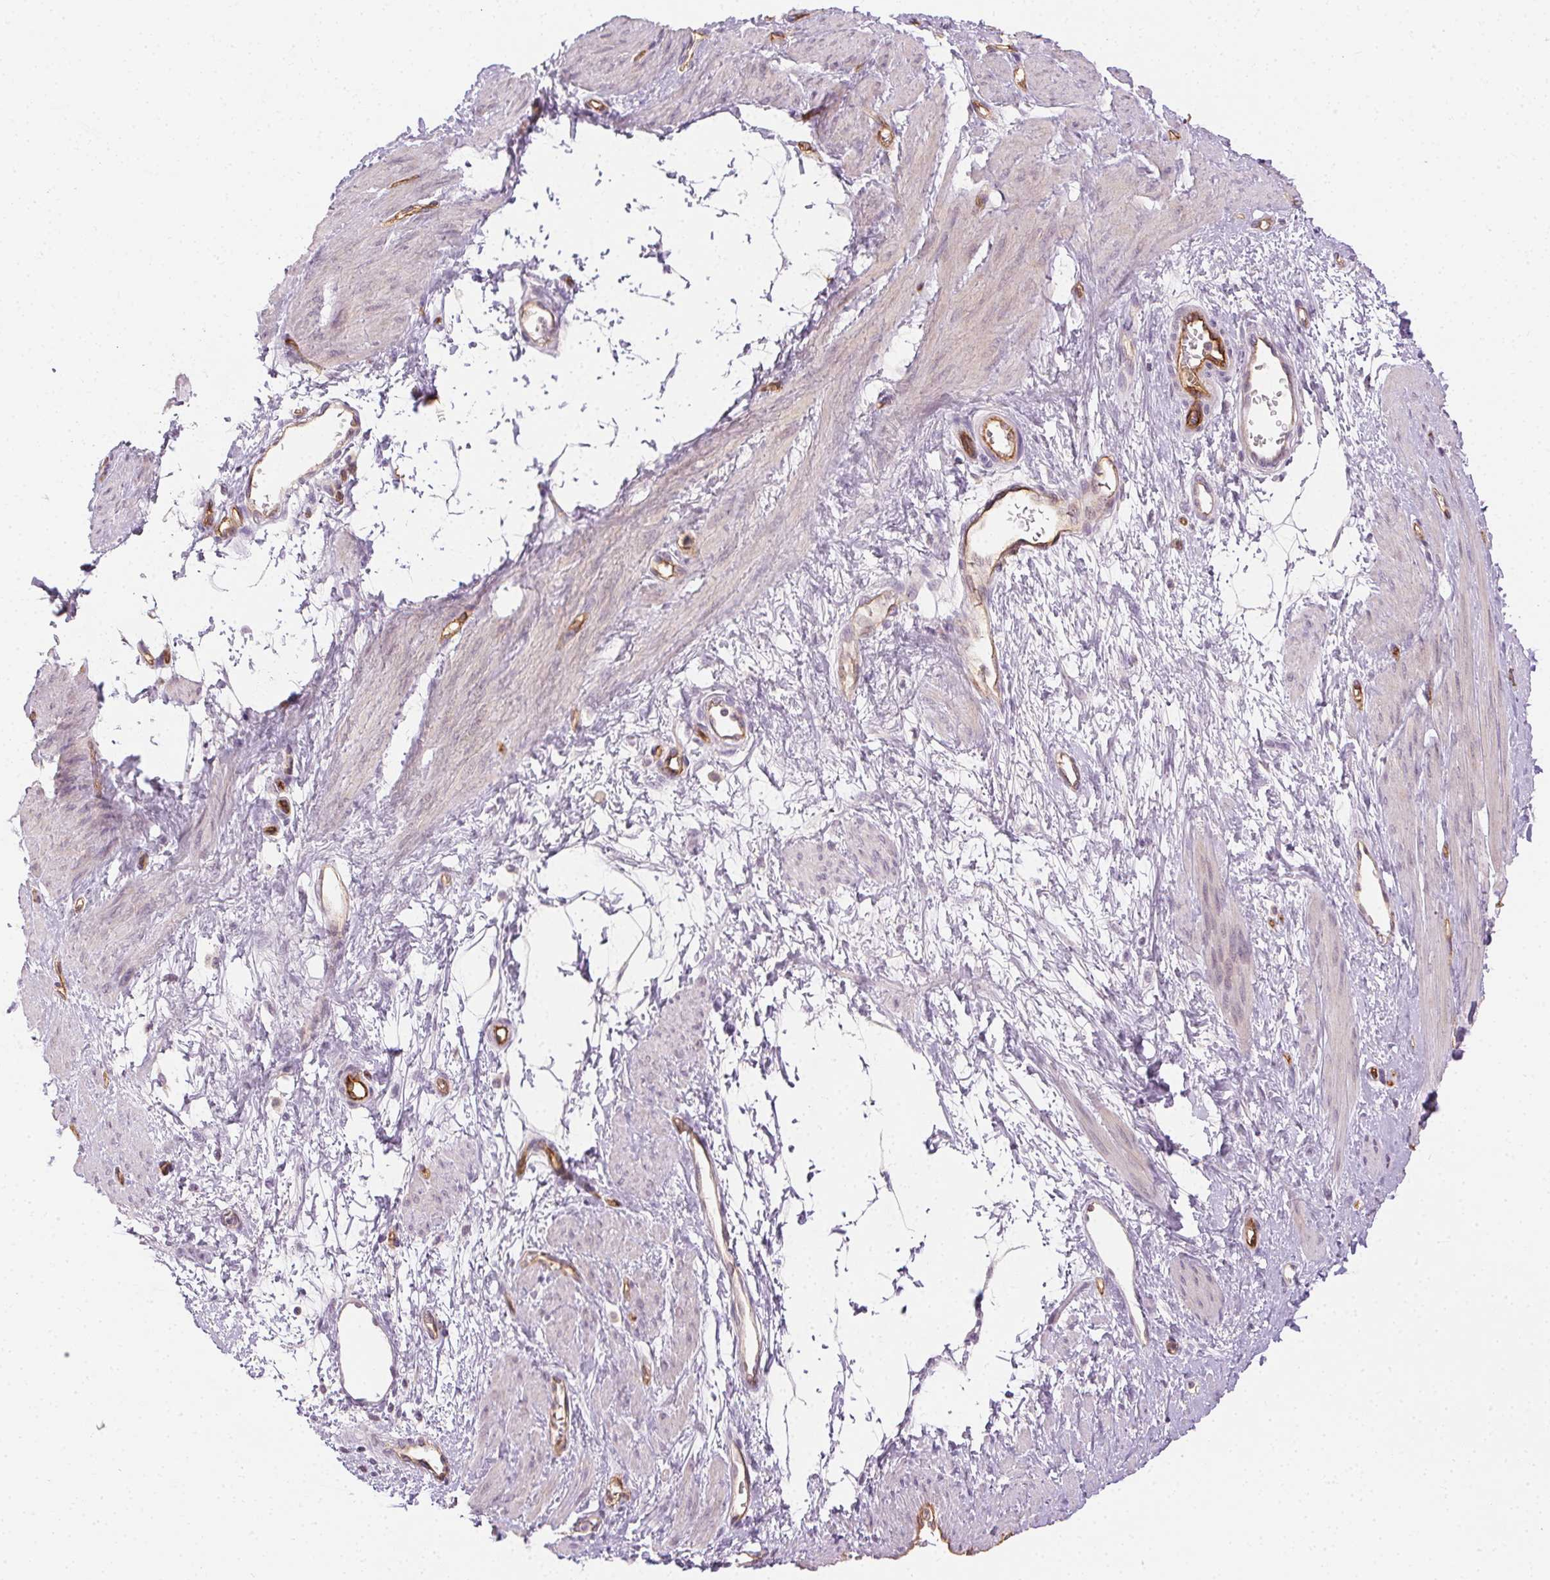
{"staining": {"intensity": "negative", "quantity": "none", "location": "none"}, "tissue": "smooth muscle", "cell_type": "Smooth muscle cells", "image_type": "normal", "snomed": [{"axis": "morphology", "description": "Normal tissue, NOS"}, {"axis": "topography", "description": "Smooth muscle"}, {"axis": "topography", "description": "Uterus"}], "caption": "The photomicrograph exhibits no significant positivity in smooth muscle cells of smooth muscle.", "gene": "PODXL", "patient": {"sex": "female", "age": 39}}